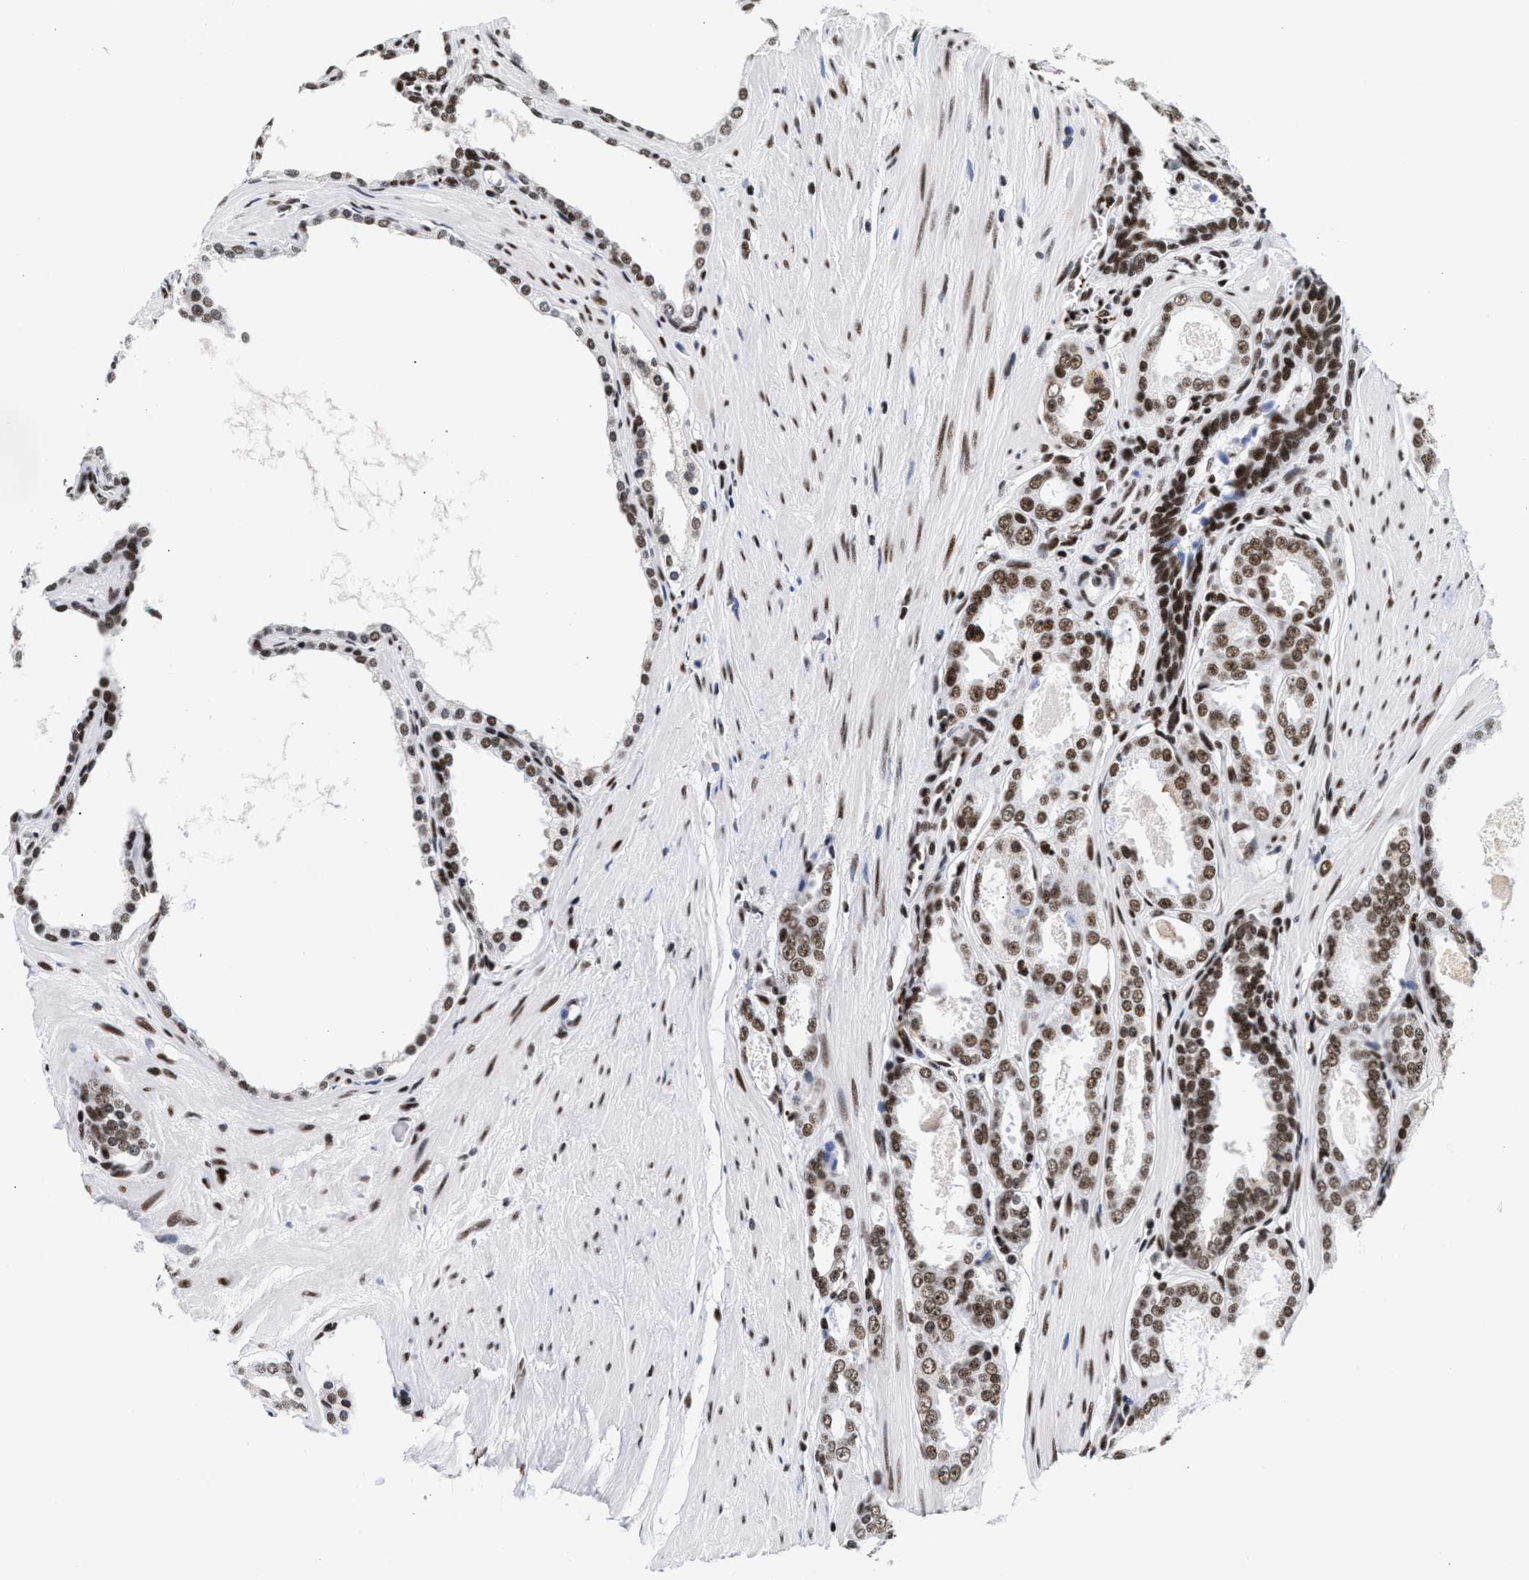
{"staining": {"intensity": "moderate", "quantity": ">75%", "location": "nuclear"}, "tissue": "prostate cancer", "cell_type": "Tumor cells", "image_type": "cancer", "snomed": [{"axis": "morphology", "description": "Adenocarcinoma, Low grade"}, {"axis": "topography", "description": "Prostate"}], "caption": "An immunohistochemistry (IHC) photomicrograph of neoplastic tissue is shown. Protein staining in brown shows moderate nuclear positivity in adenocarcinoma (low-grade) (prostate) within tumor cells. Immunohistochemistry stains the protein in brown and the nuclei are stained blue.", "gene": "RAD21", "patient": {"sex": "male", "age": 57}}